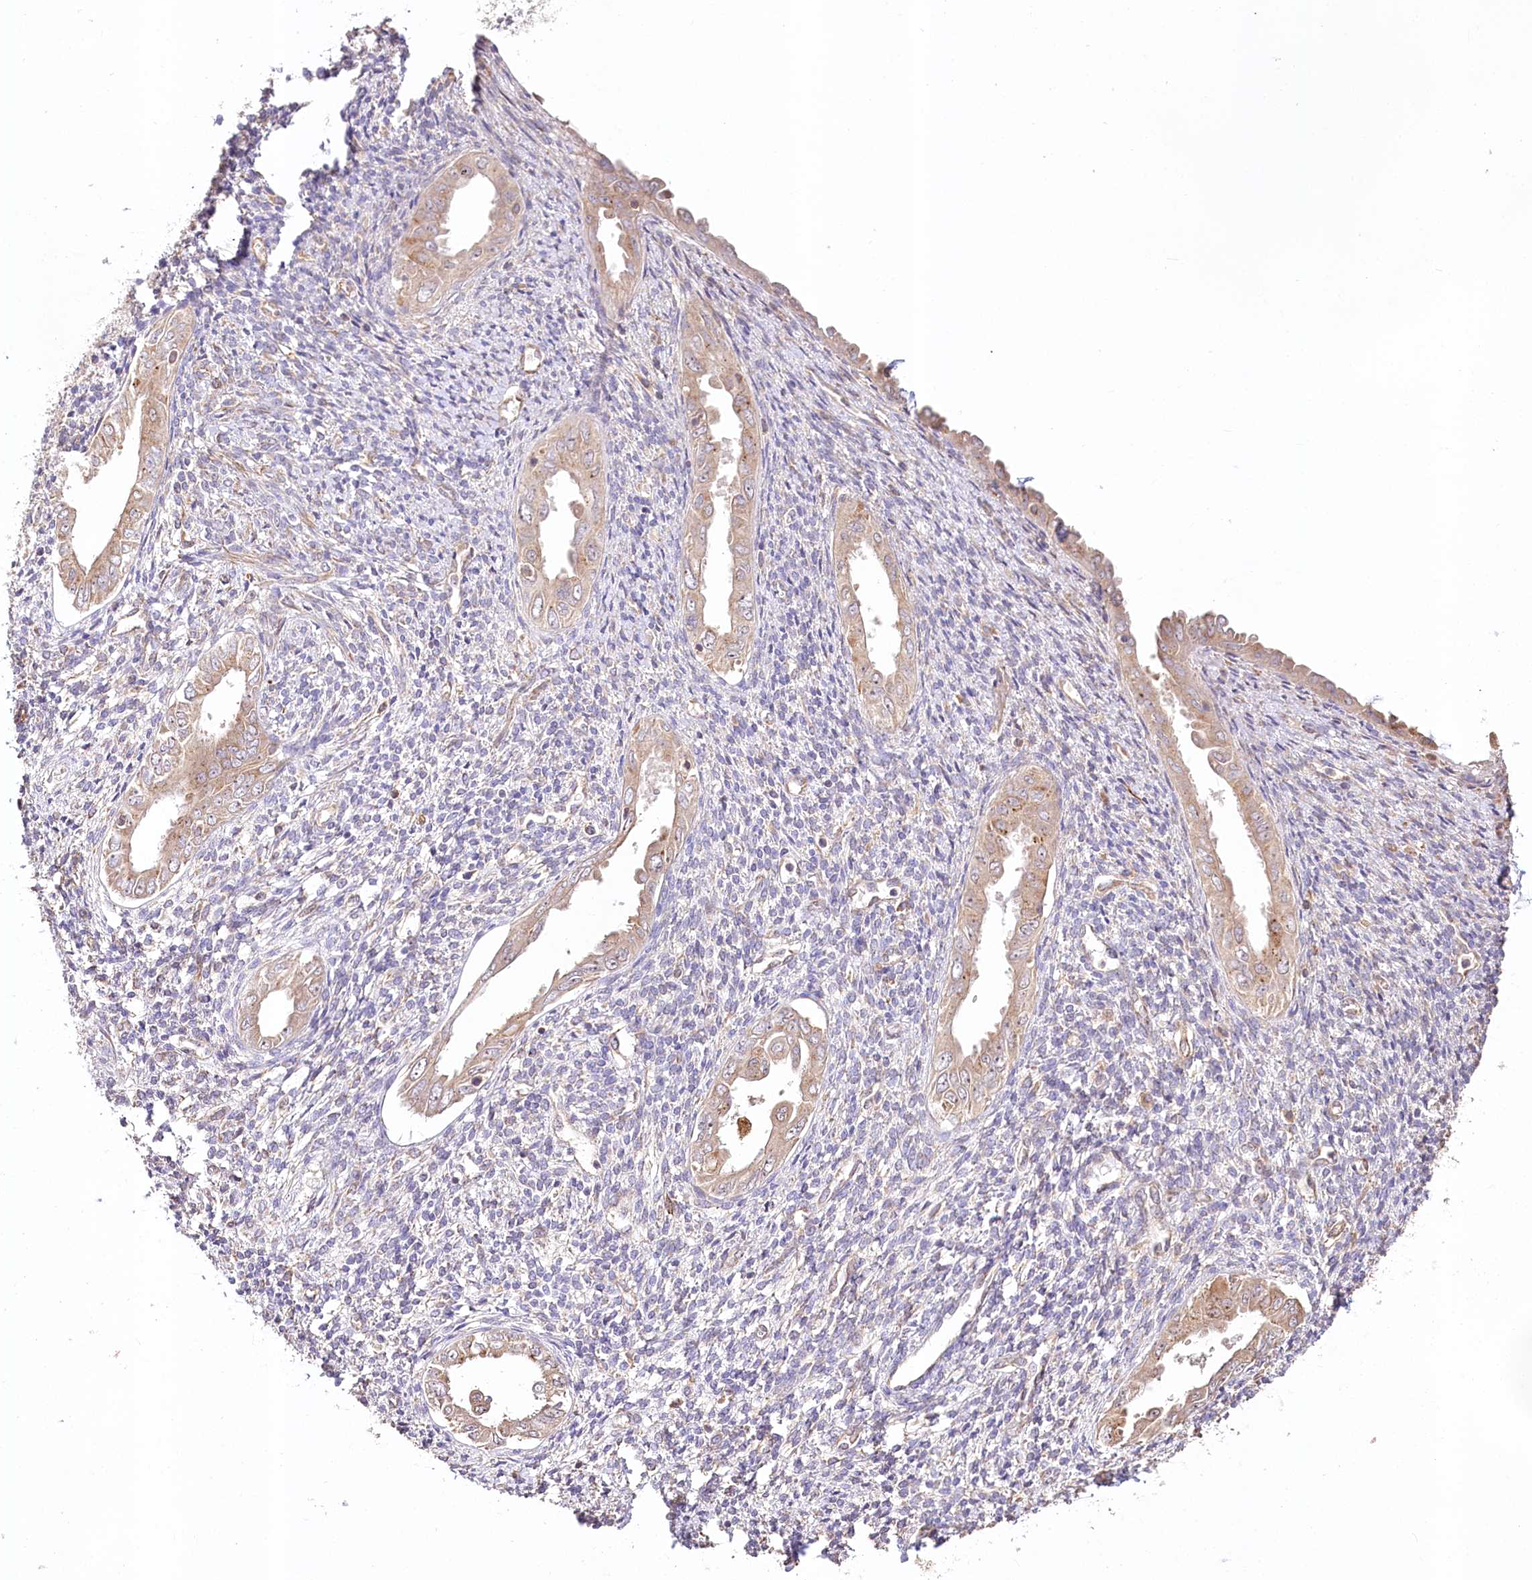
{"staining": {"intensity": "negative", "quantity": "none", "location": "none"}, "tissue": "endometrium", "cell_type": "Cells in endometrial stroma", "image_type": "normal", "snomed": [{"axis": "morphology", "description": "Normal tissue, NOS"}, {"axis": "topography", "description": "Endometrium"}], "caption": "DAB immunohistochemical staining of benign endometrium shows no significant expression in cells in endometrial stroma. Brightfield microscopy of immunohistochemistry stained with DAB (3,3'-diaminobenzidine) (brown) and hematoxylin (blue), captured at high magnification.", "gene": "DMXL1", "patient": {"sex": "female", "age": 66}}